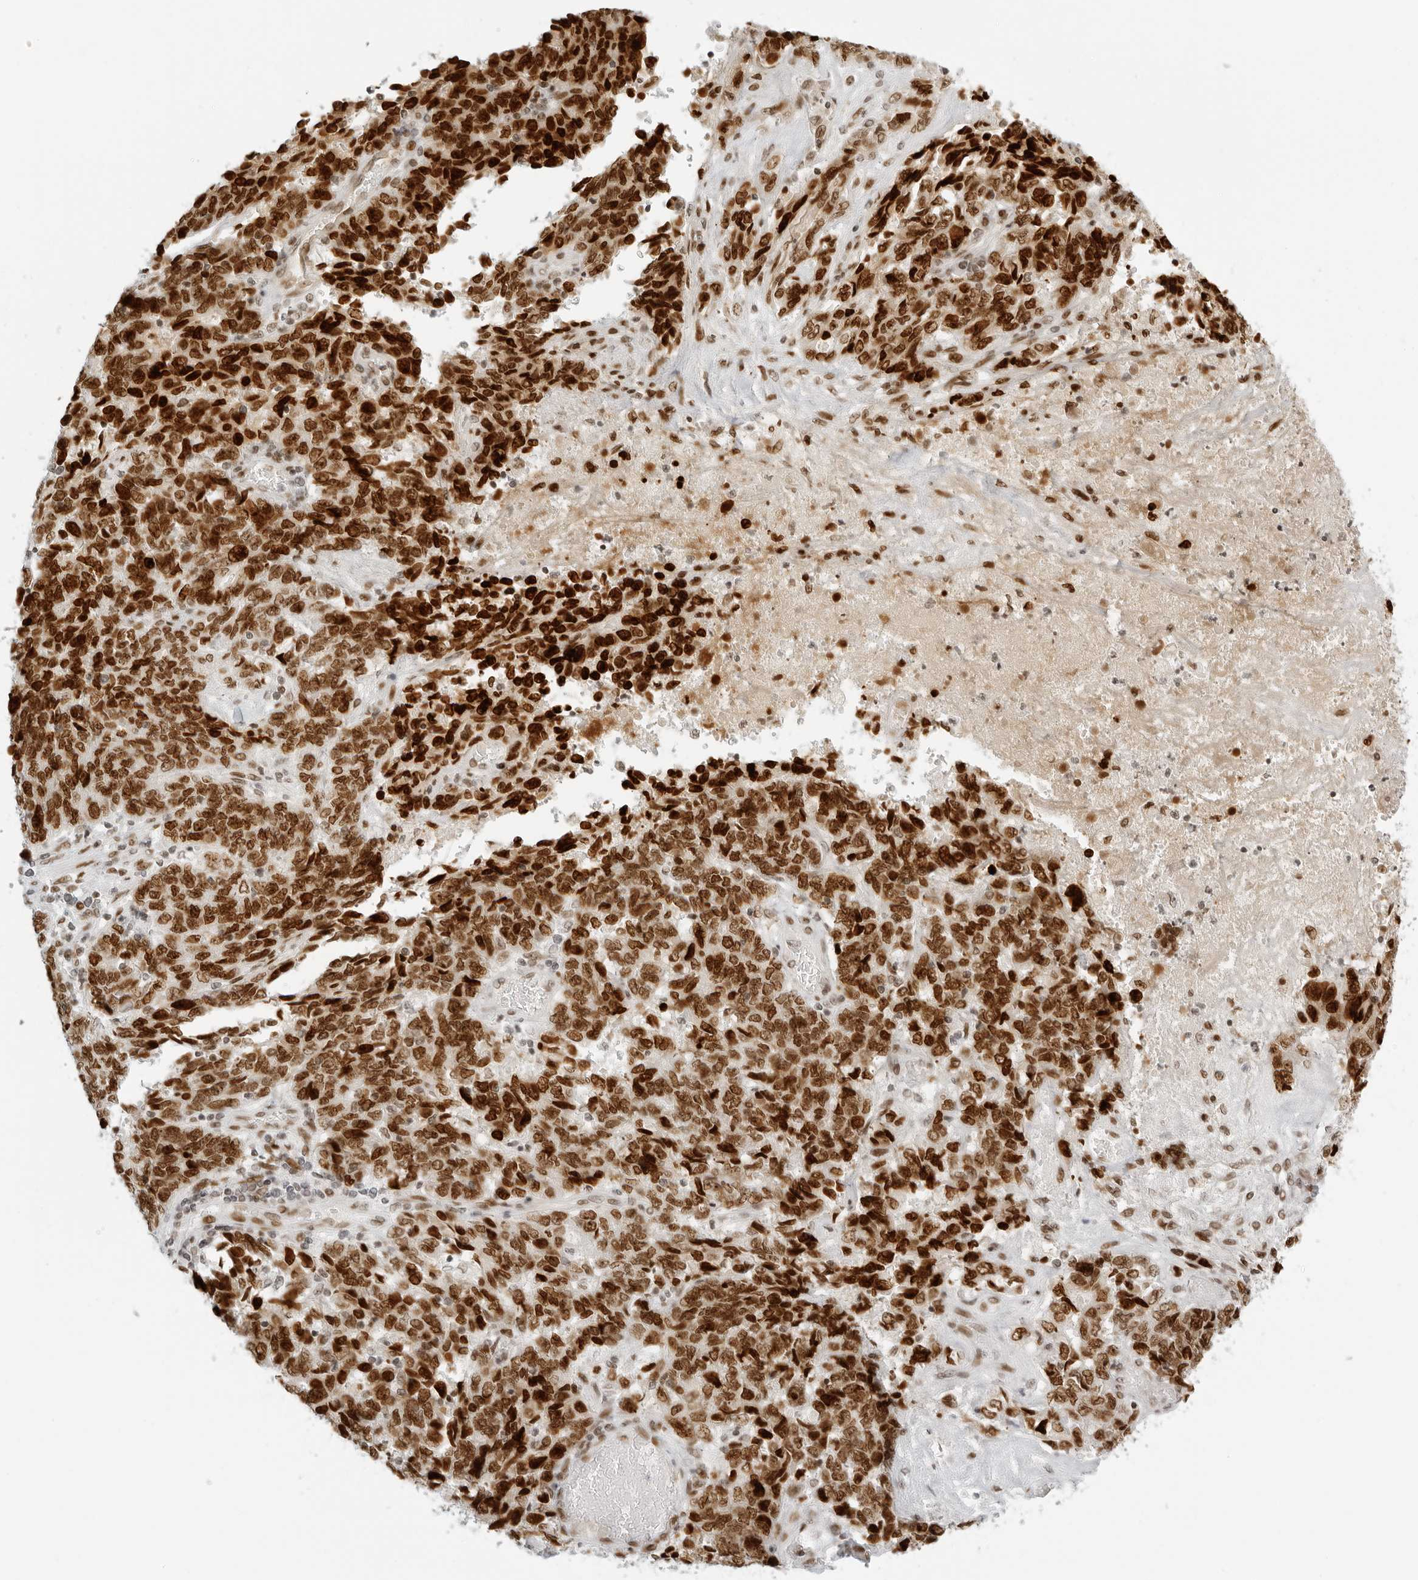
{"staining": {"intensity": "strong", "quantity": ">75%", "location": "nuclear"}, "tissue": "endometrial cancer", "cell_type": "Tumor cells", "image_type": "cancer", "snomed": [{"axis": "morphology", "description": "Adenocarcinoma, NOS"}, {"axis": "topography", "description": "Endometrium"}], "caption": "Immunohistochemistry staining of adenocarcinoma (endometrial), which demonstrates high levels of strong nuclear positivity in about >75% of tumor cells indicating strong nuclear protein expression. The staining was performed using DAB (brown) for protein detection and nuclei were counterstained in hematoxylin (blue).", "gene": "RCC1", "patient": {"sex": "female", "age": 80}}